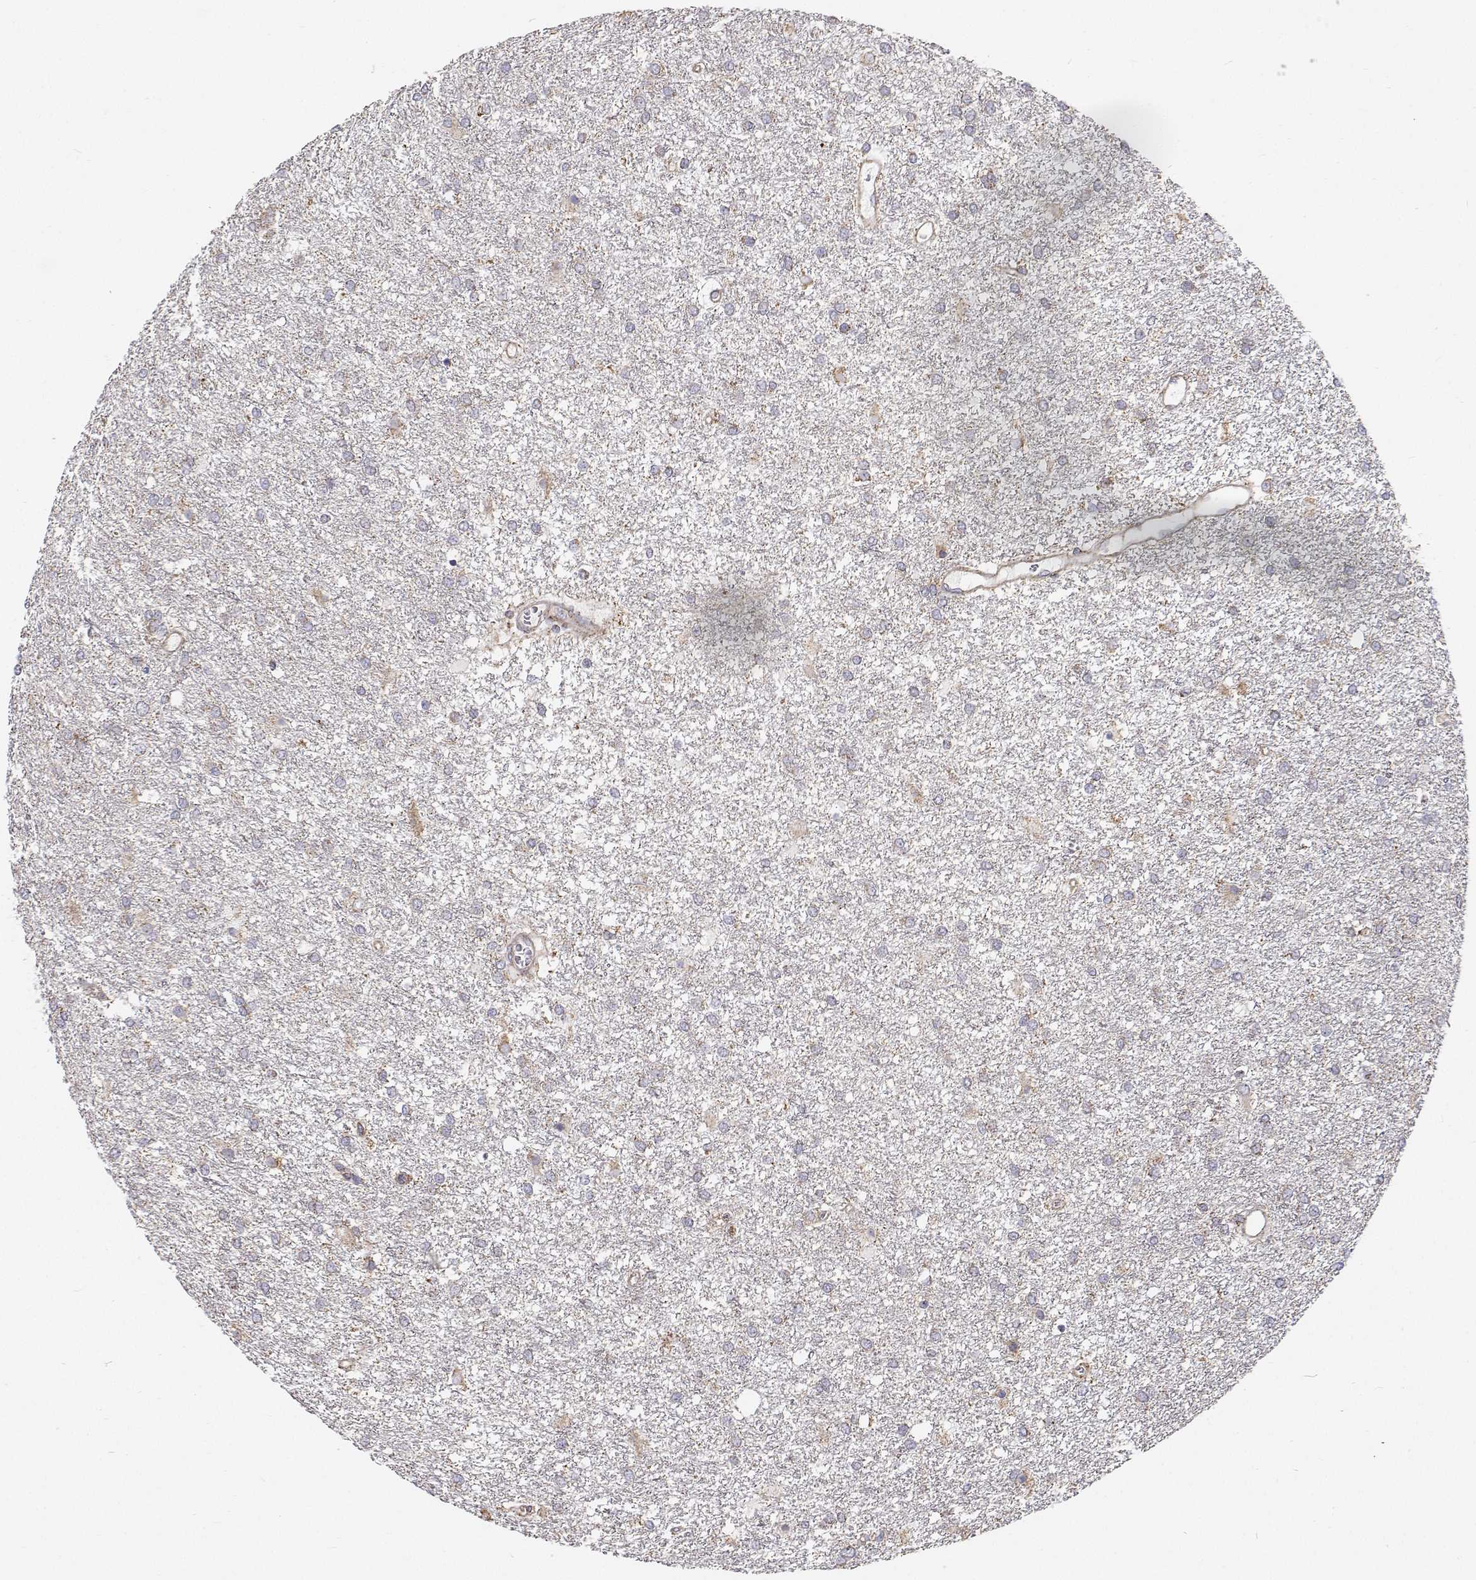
{"staining": {"intensity": "weak", "quantity": "<25%", "location": "cytoplasmic/membranous"}, "tissue": "glioma", "cell_type": "Tumor cells", "image_type": "cancer", "snomed": [{"axis": "morphology", "description": "Glioma, malignant, High grade"}, {"axis": "topography", "description": "Brain"}], "caption": "DAB (3,3'-diaminobenzidine) immunohistochemical staining of glioma shows no significant positivity in tumor cells.", "gene": "SPICE1", "patient": {"sex": "female", "age": 61}}